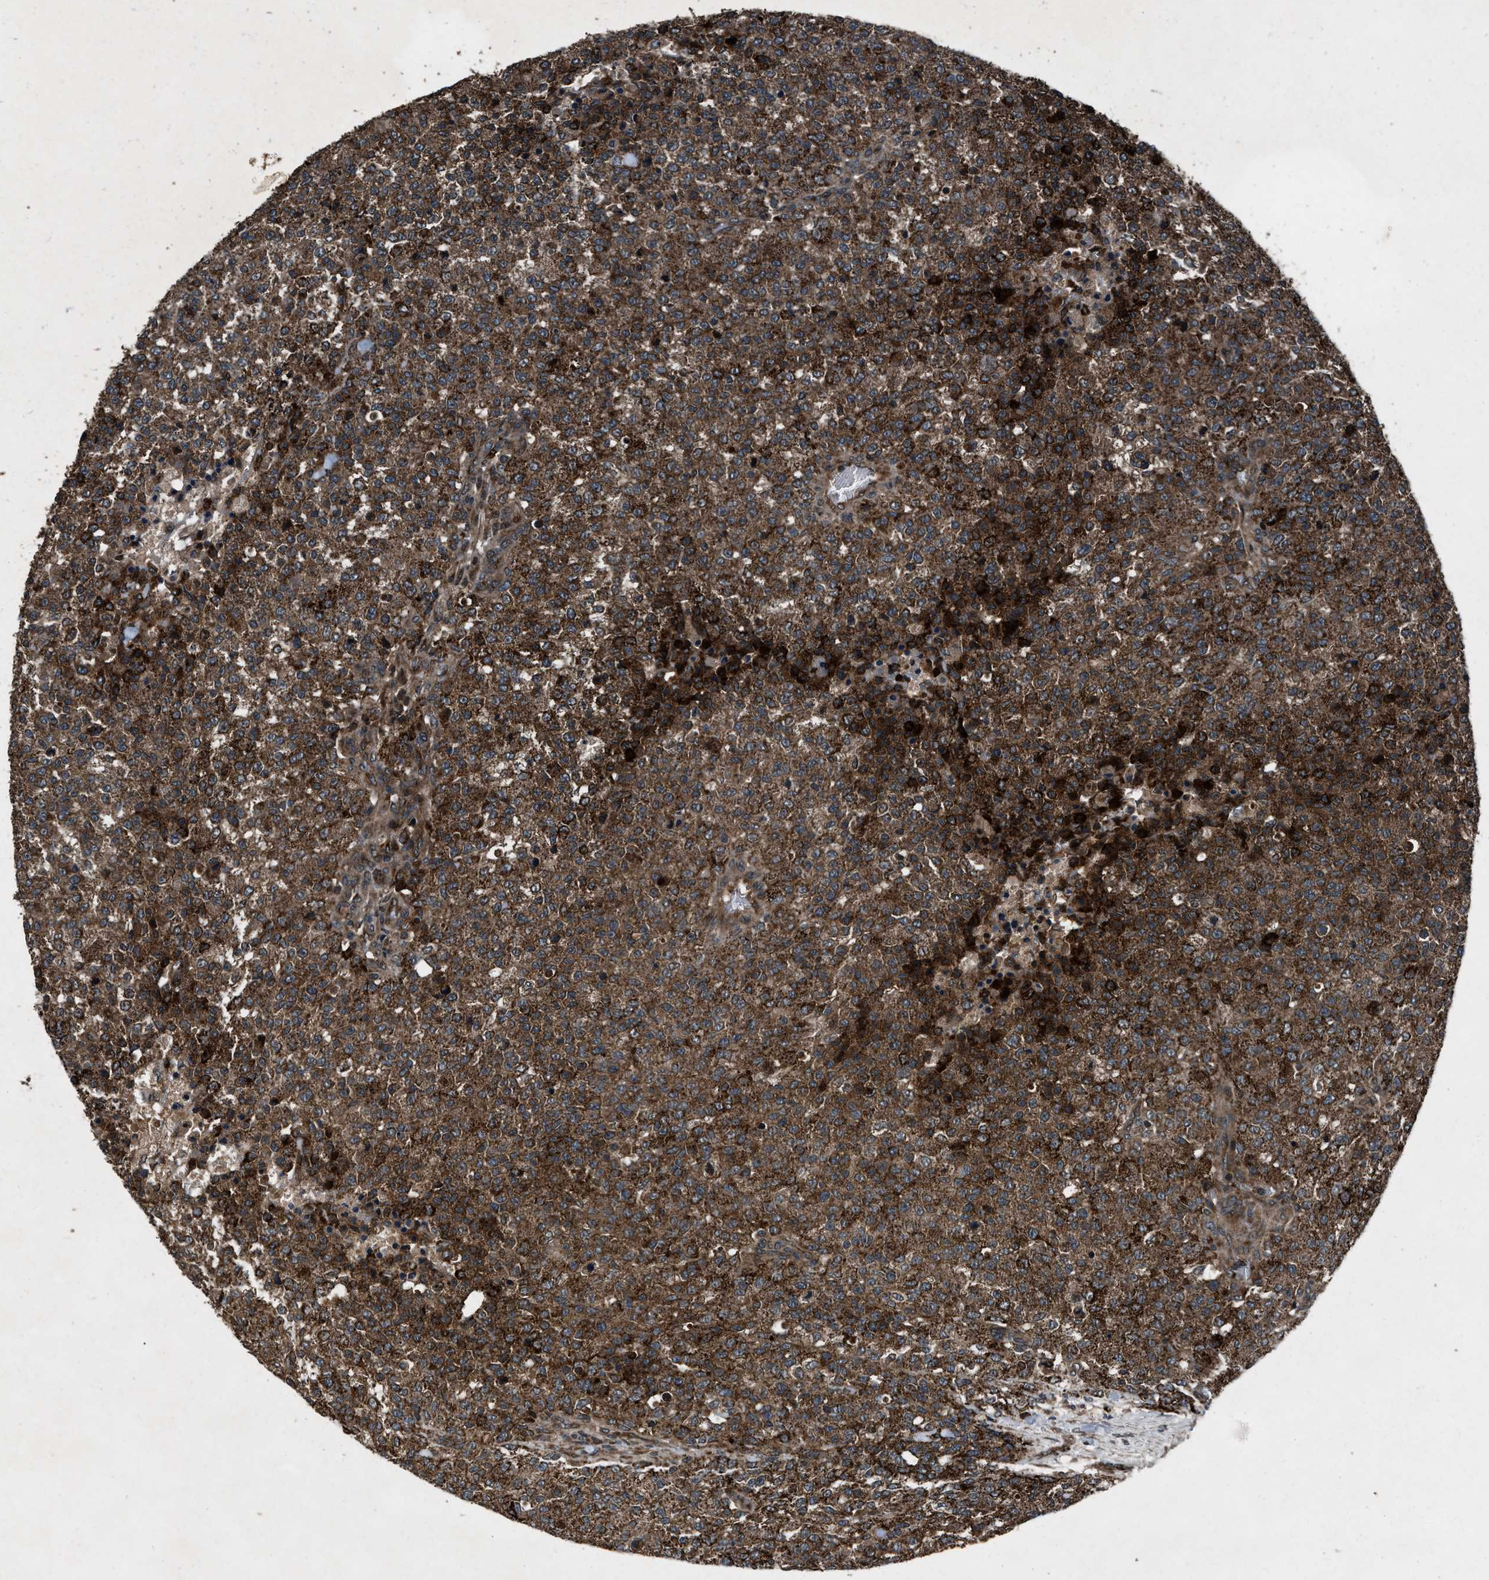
{"staining": {"intensity": "strong", "quantity": ">75%", "location": "cytoplasmic/membranous"}, "tissue": "testis cancer", "cell_type": "Tumor cells", "image_type": "cancer", "snomed": [{"axis": "morphology", "description": "Seminoma, NOS"}, {"axis": "topography", "description": "Testis"}], "caption": "Strong cytoplasmic/membranous expression is appreciated in approximately >75% of tumor cells in testis seminoma.", "gene": "IRAK4", "patient": {"sex": "male", "age": 59}}